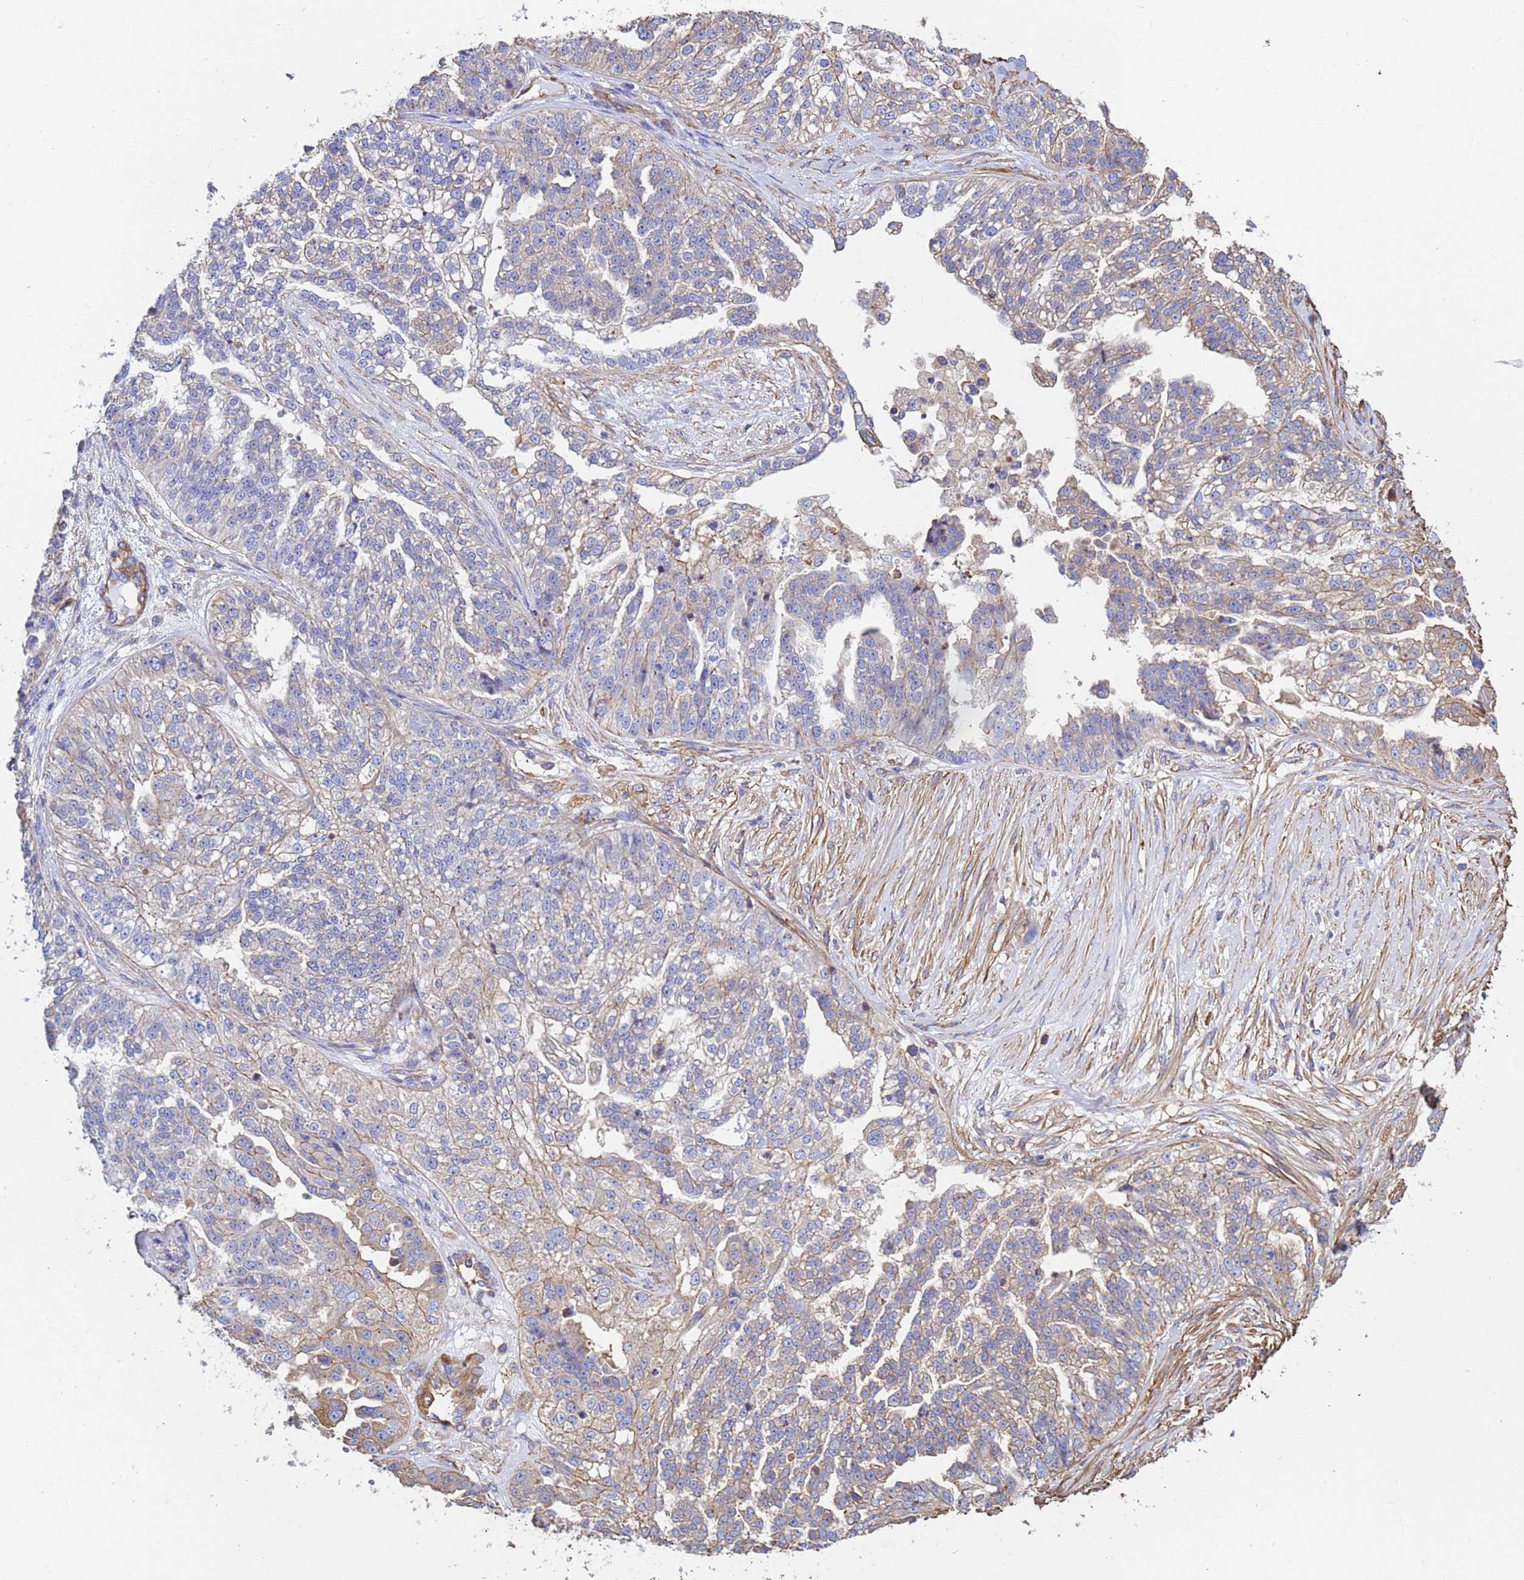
{"staining": {"intensity": "weak", "quantity": "<25%", "location": "cytoplasmic/membranous"}, "tissue": "ovarian cancer", "cell_type": "Tumor cells", "image_type": "cancer", "snomed": [{"axis": "morphology", "description": "Cystadenocarcinoma, serous, NOS"}, {"axis": "topography", "description": "Ovary"}], "caption": "There is no significant expression in tumor cells of ovarian cancer.", "gene": "MYL12A", "patient": {"sex": "female", "age": 58}}